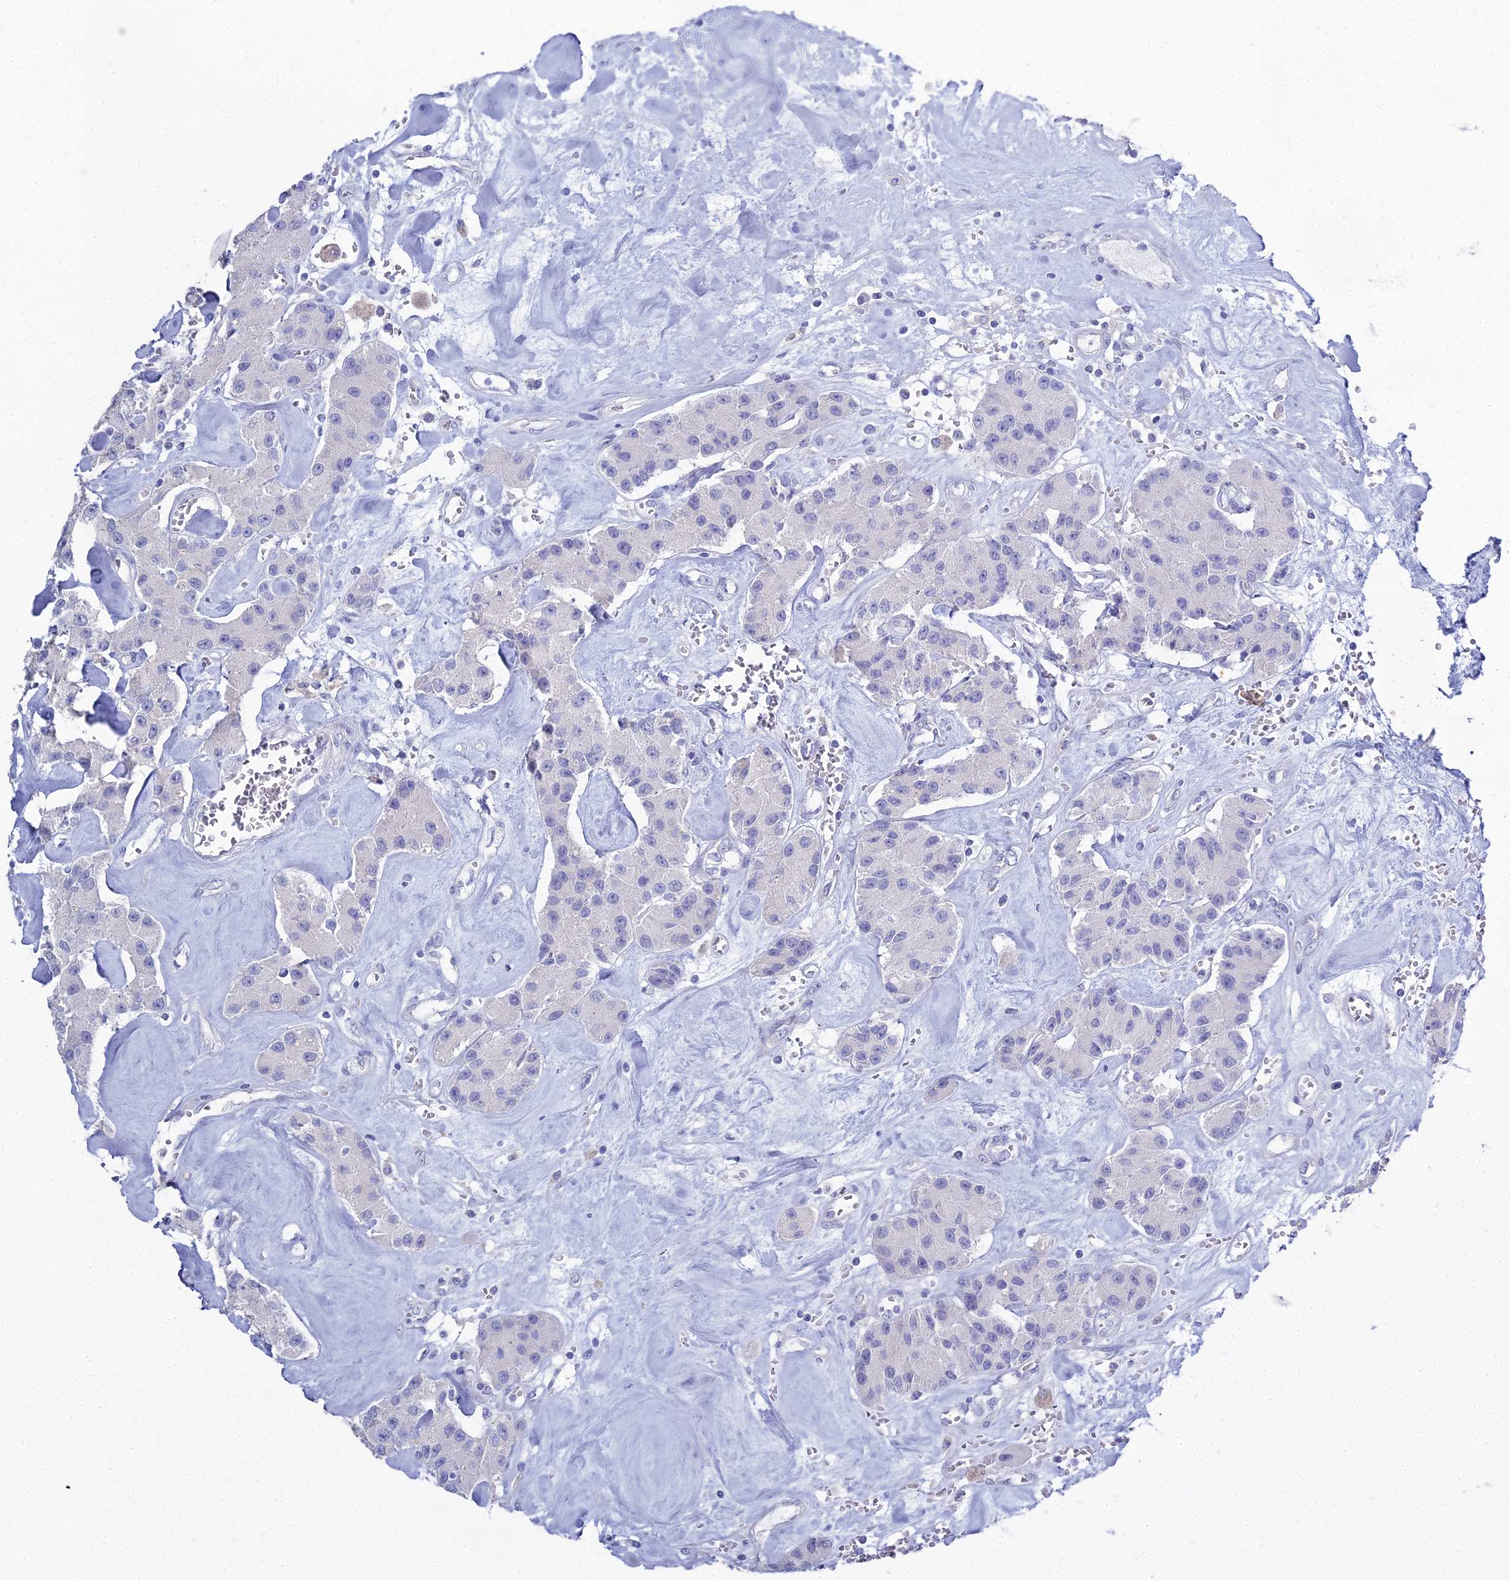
{"staining": {"intensity": "negative", "quantity": "none", "location": "none"}, "tissue": "carcinoid", "cell_type": "Tumor cells", "image_type": "cancer", "snomed": [{"axis": "morphology", "description": "Carcinoid, malignant, NOS"}, {"axis": "topography", "description": "Pancreas"}], "caption": "IHC micrograph of neoplastic tissue: carcinoid (malignant) stained with DAB (3,3'-diaminobenzidine) displays no significant protein expression in tumor cells.", "gene": "S100A7", "patient": {"sex": "male", "age": 41}}